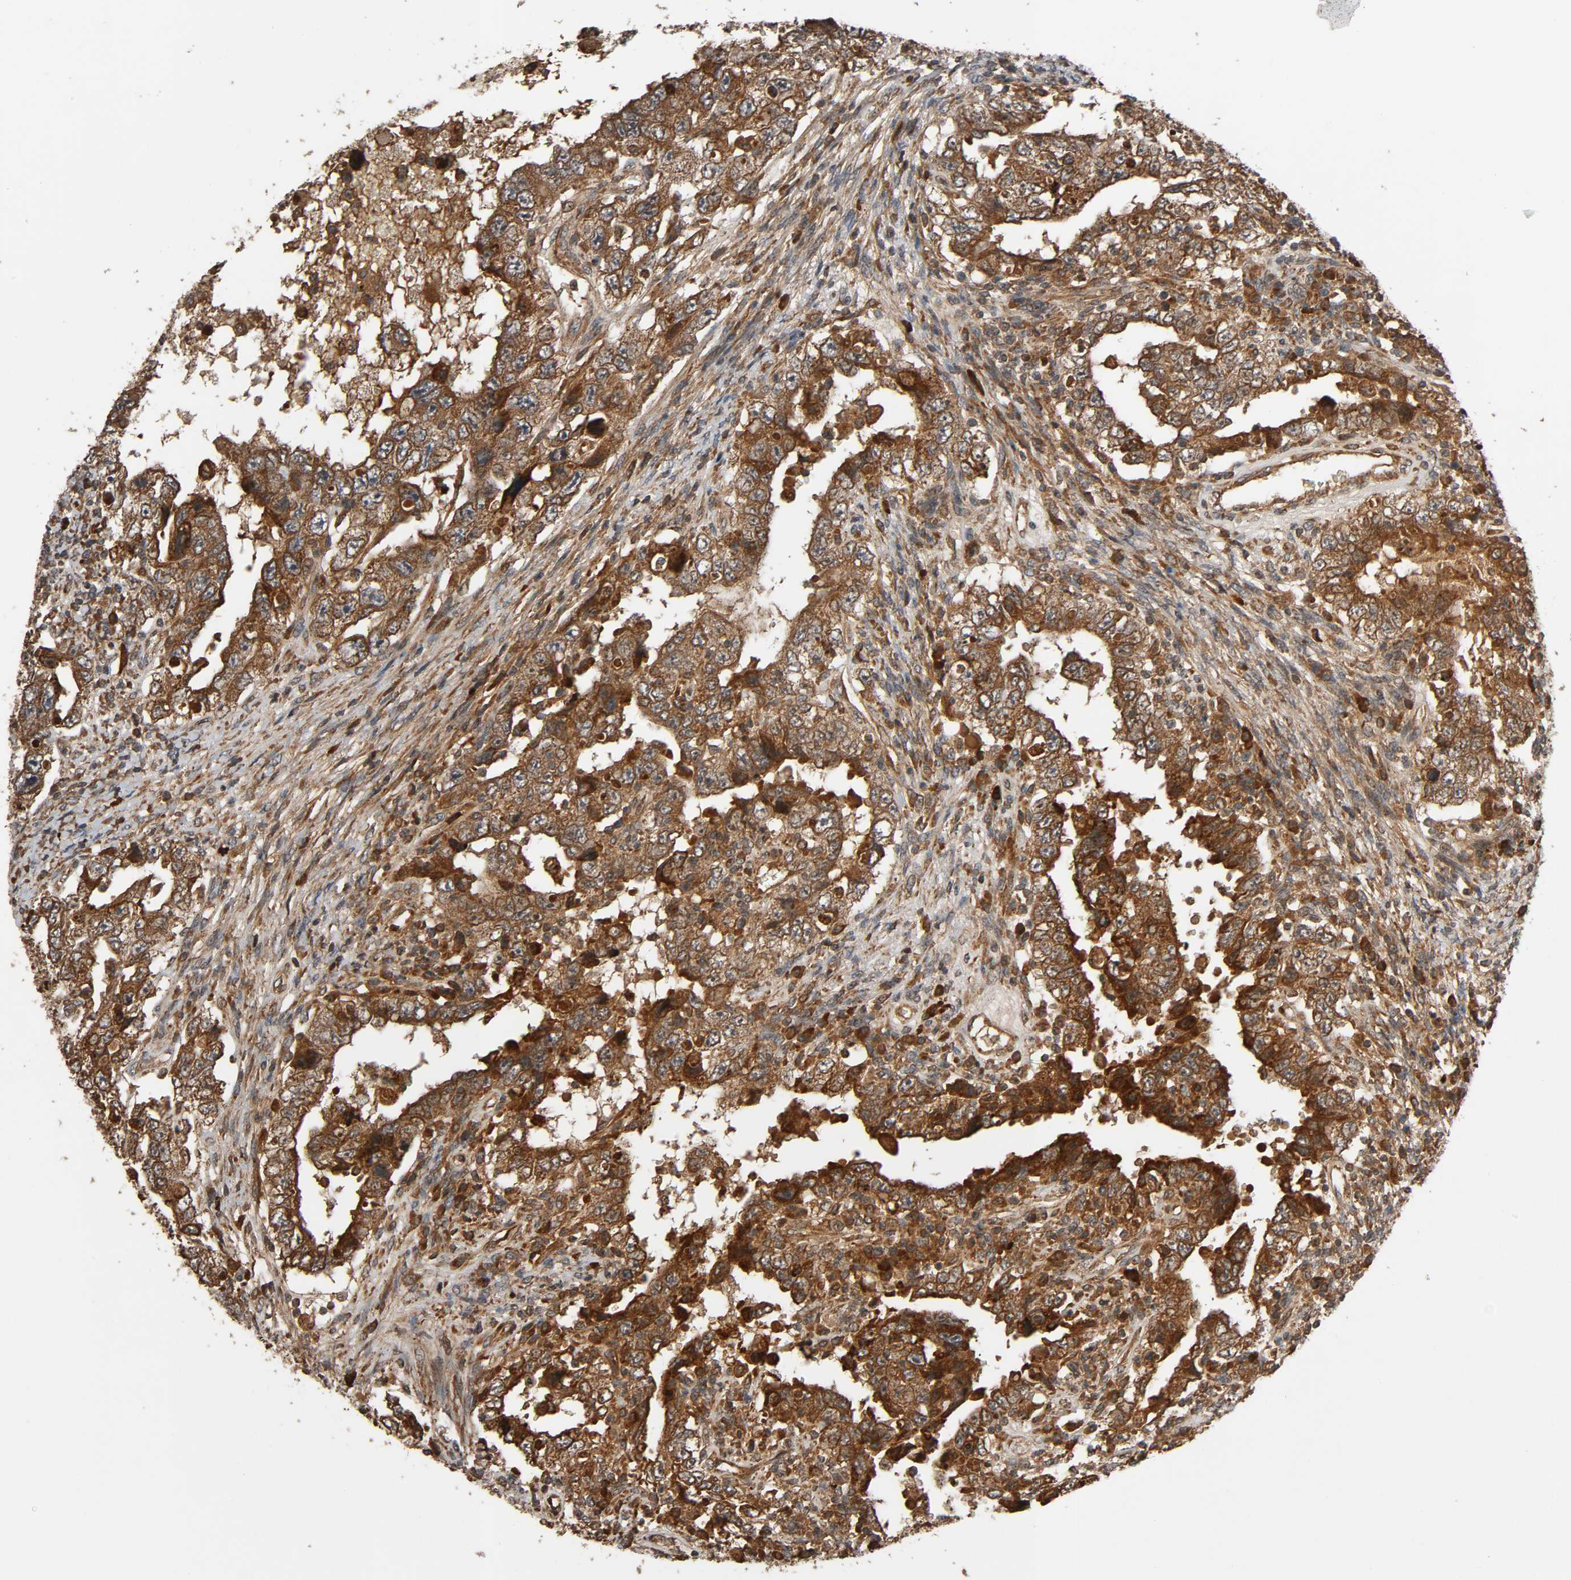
{"staining": {"intensity": "strong", "quantity": ">75%", "location": "cytoplasmic/membranous"}, "tissue": "testis cancer", "cell_type": "Tumor cells", "image_type": "cancer", "snomed": [{"axis": "morphology", "description": "Carcinoma, Embryonal, NOS"}, {"axis": "topography", "description": "Testis"}], "caption": "This is an image of immunohistochemistry (IHC) staining of testis cancer, which shows strong staining in the cytoplasmic/membranous of tumor cells.", "gene": "MAP3K8", "patient": {"sex": "male", "age": 26}}